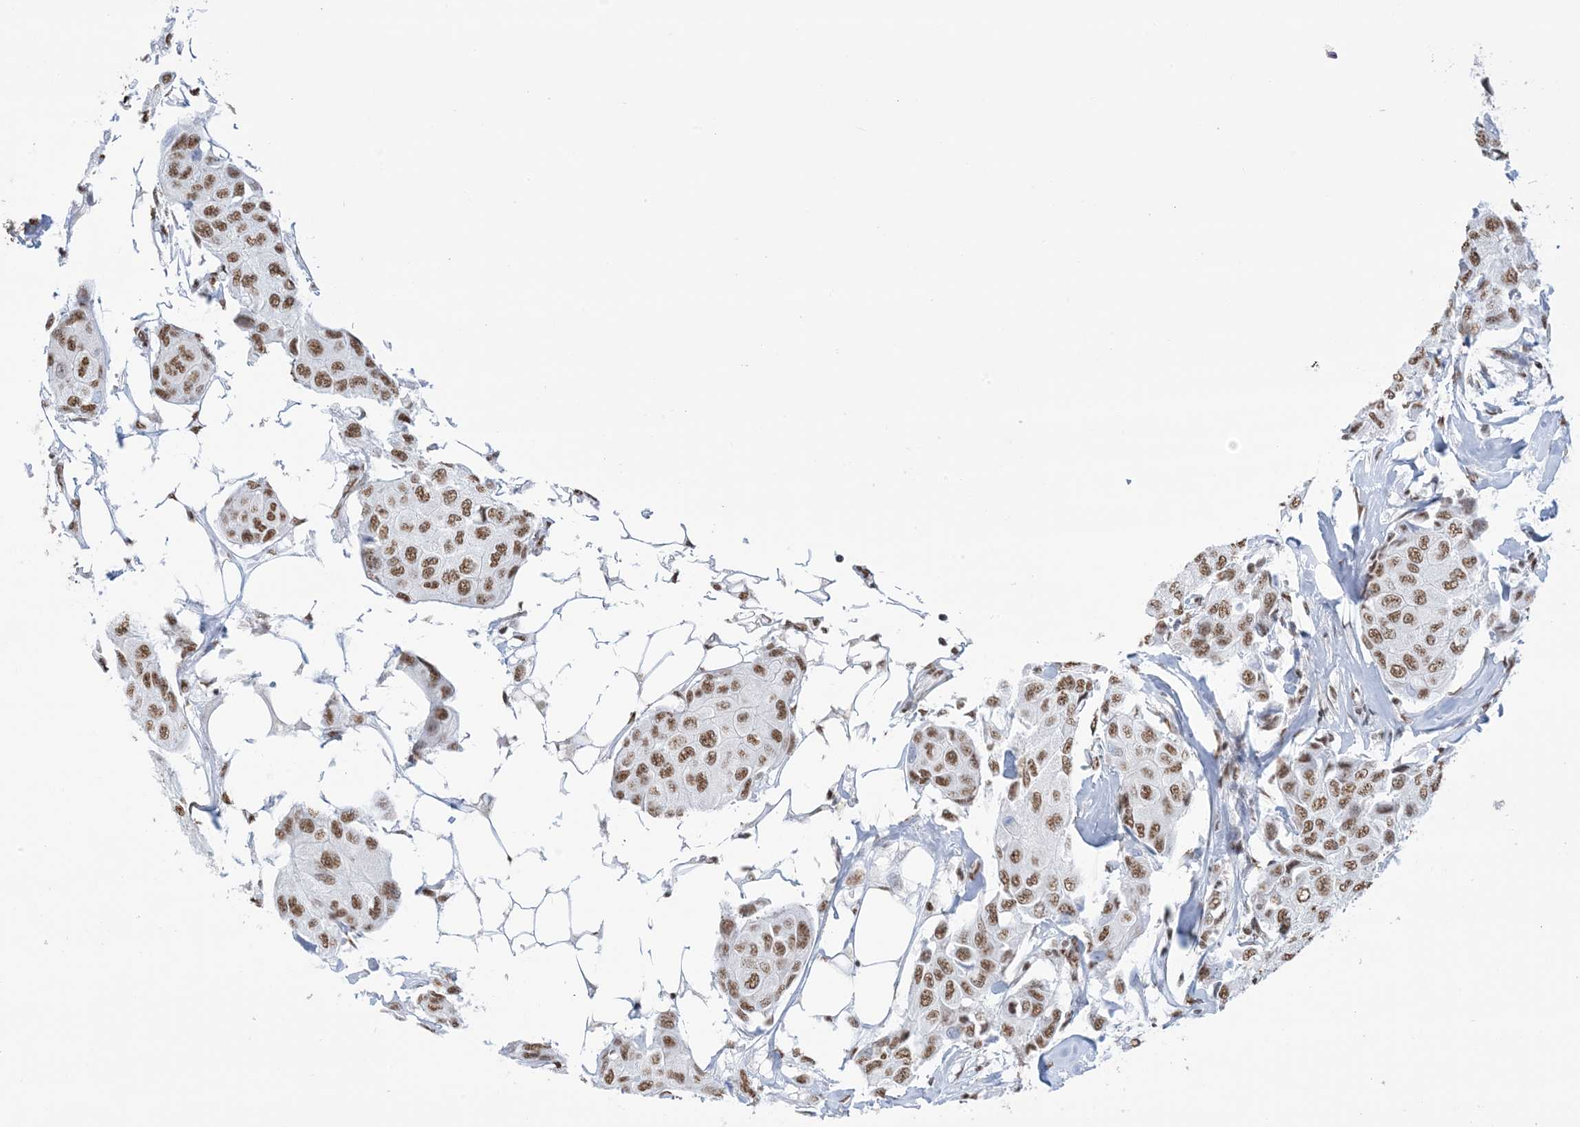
{"staining": {"intensity": "moderate", "quantity": ">75%", "location": "nuclear"}, "tissue": "breast cancer", "cell_type": "Tumor cells", "image_type": "cancer", "snomed": [{"axis": "morphology", "description": "Duct carcinoma"}, {"axis": "topography", "description": "Breast"}], "caption": "Protein staining shows moderate nuclear expression in about >75% of tumor cells in infiltrating ductal carcinoma (breast). (brown staining indicates protein expression, while blue staining denotes nuclei).", "gene": "ZNF792", "patient": {"sex": "female", "age": 80}}